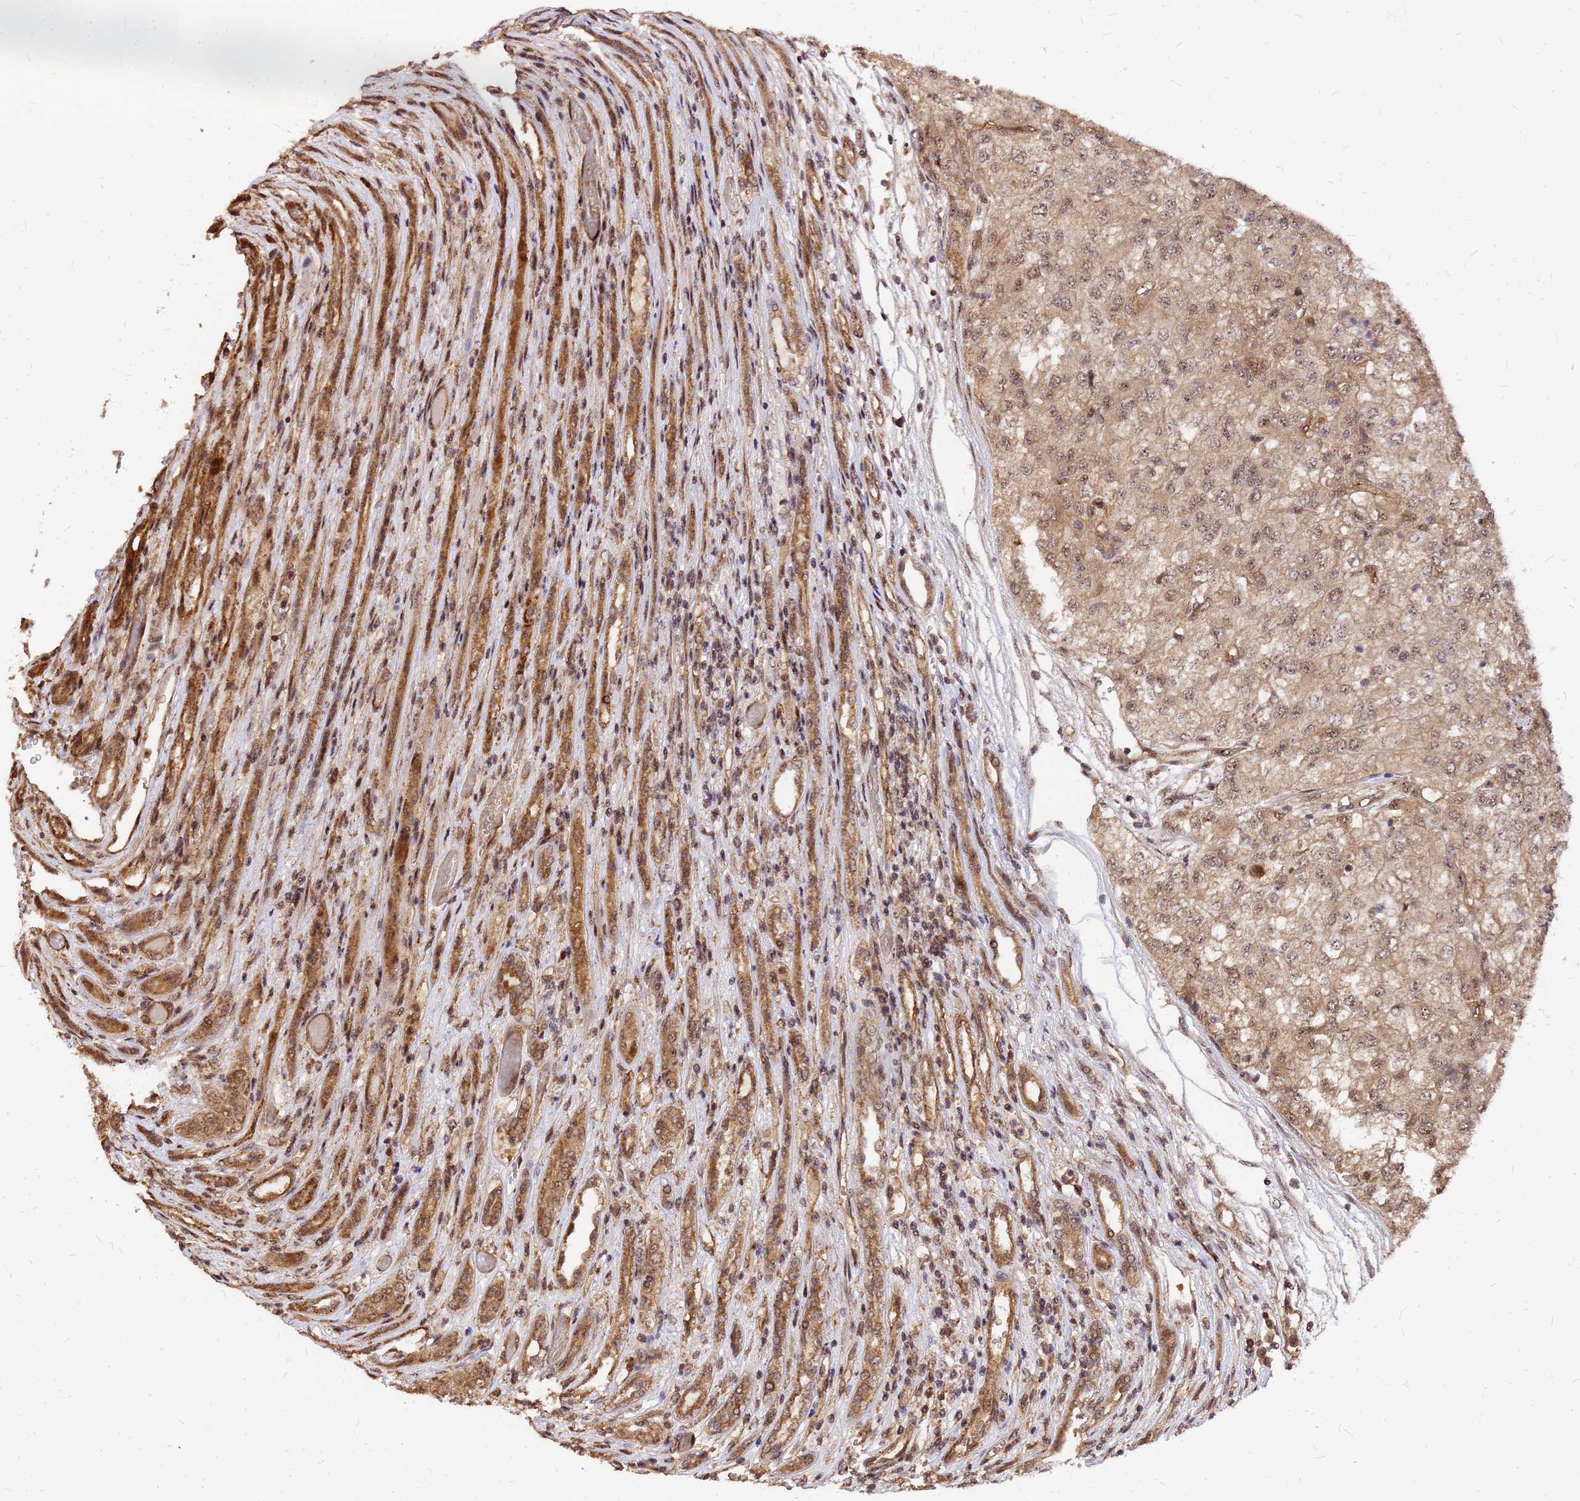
{"staining": {"intensity": "weak", "quantity": ">75%", "location": "cytoplasmic/membranous,nuclear"}, "tissue": "renal cancer", "cell_type": "Tumor cells", "image_type": "cancer", "snomed": [{"axis": "morphology", "description": "Adenocarcinoma, NOS"}, {"axis": "topography", "description": "Kidney"}], "caption": "Adenocarcinoma (renal) tissue demonstrates weak cytoplasmic/membranous and nuclear staining in approximately >75% of tumor cells, visualized by immunohistochemistry.", "gene": "GPATCH8", "patient": {"sex": "female", "age": 54}}